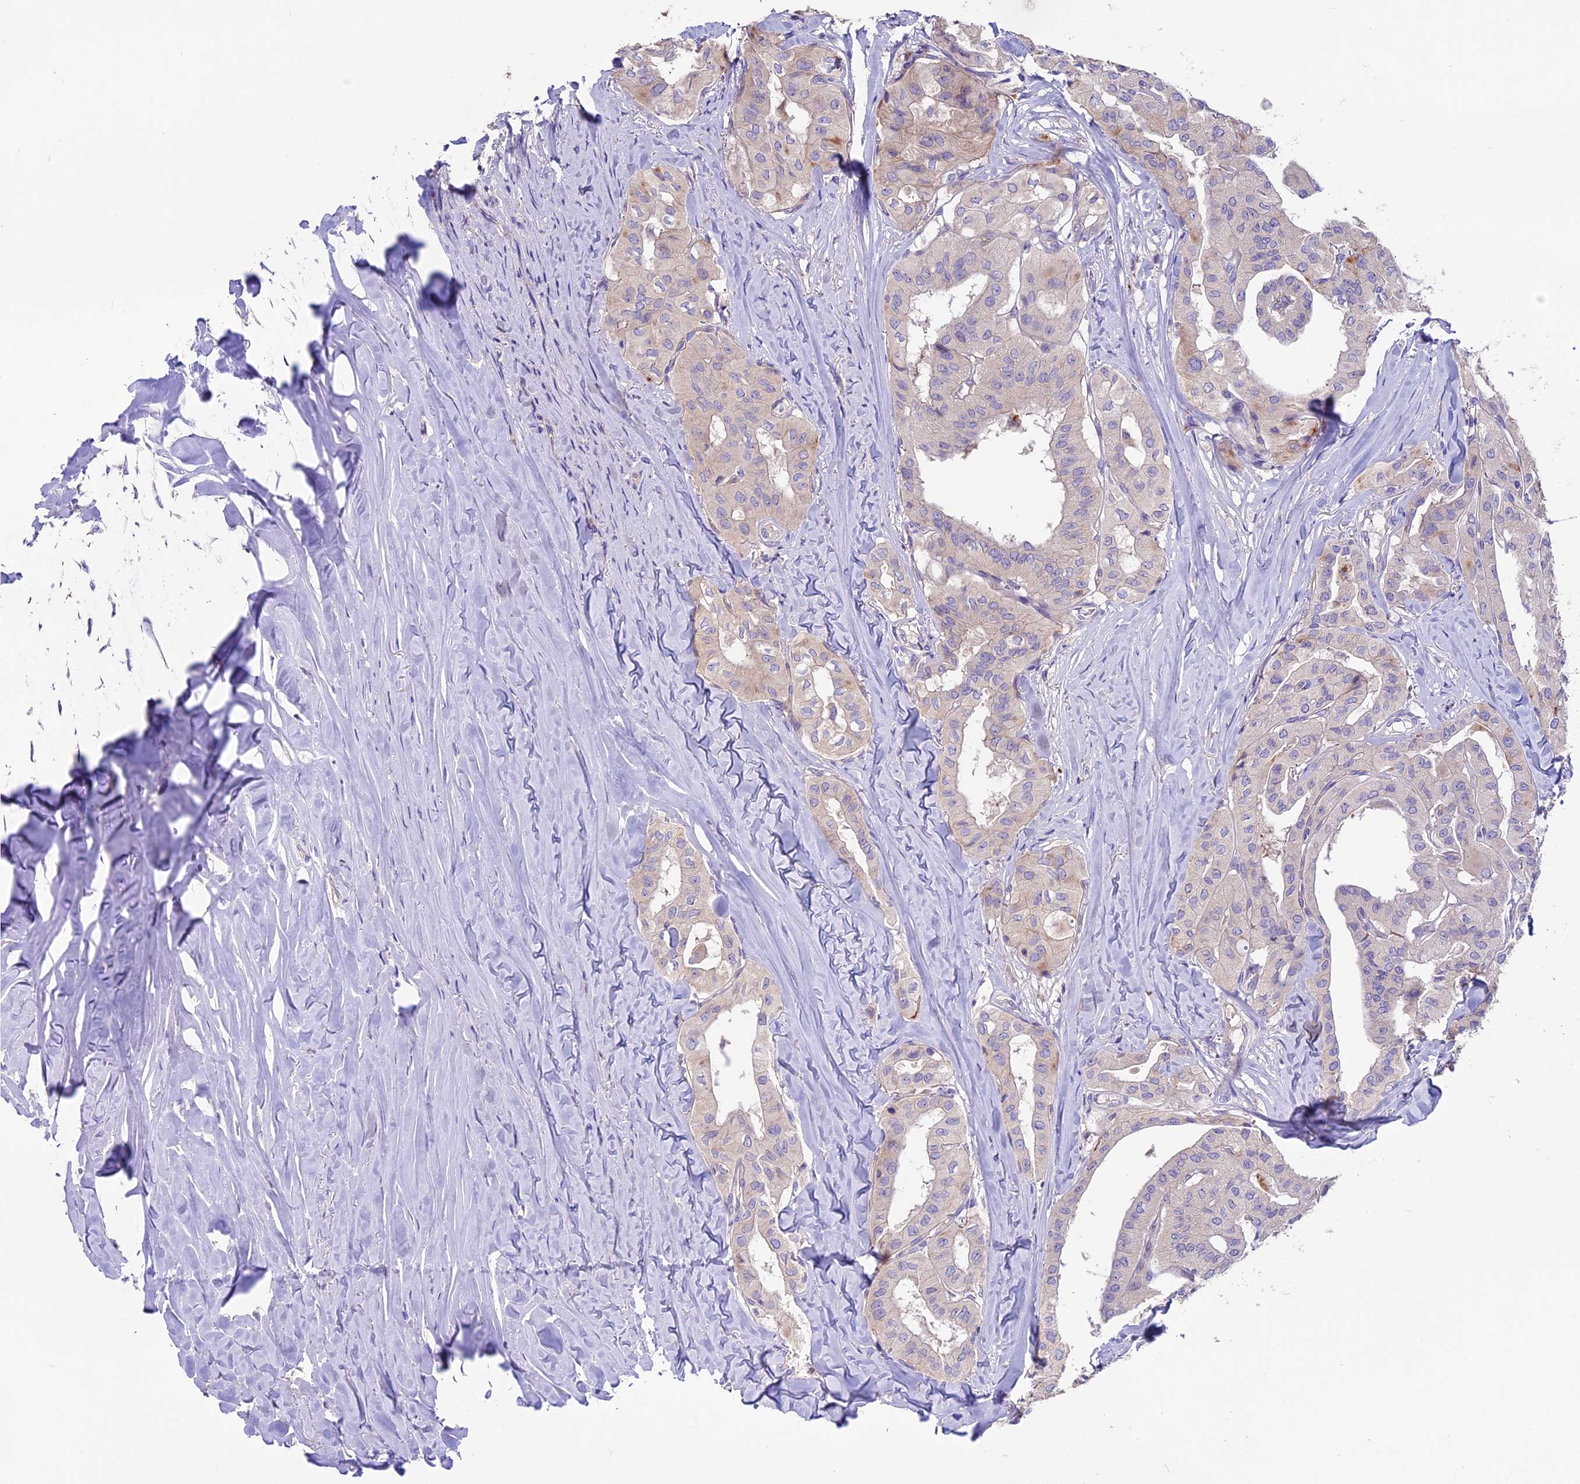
{"staining": {"intensity": "negative", "quantity": "none", "location": "none"}, "tissue": "thyroid cancer", "cell_type": "Tumor cells", "image_type": "cancer", "snomed": [{"axis": "morphology", "description": "Papillary adenocarcinoma, NOS"}, {"axis": "topography", "description": "Thyroid gland"}], "caption": "Protein analysis of thyroid cancer (papillary adenocarcinoma) exhibits no significant positivity in tumor cells.", "gene": "CD99L2", "patient": {"sex": "female", "age": 59}}